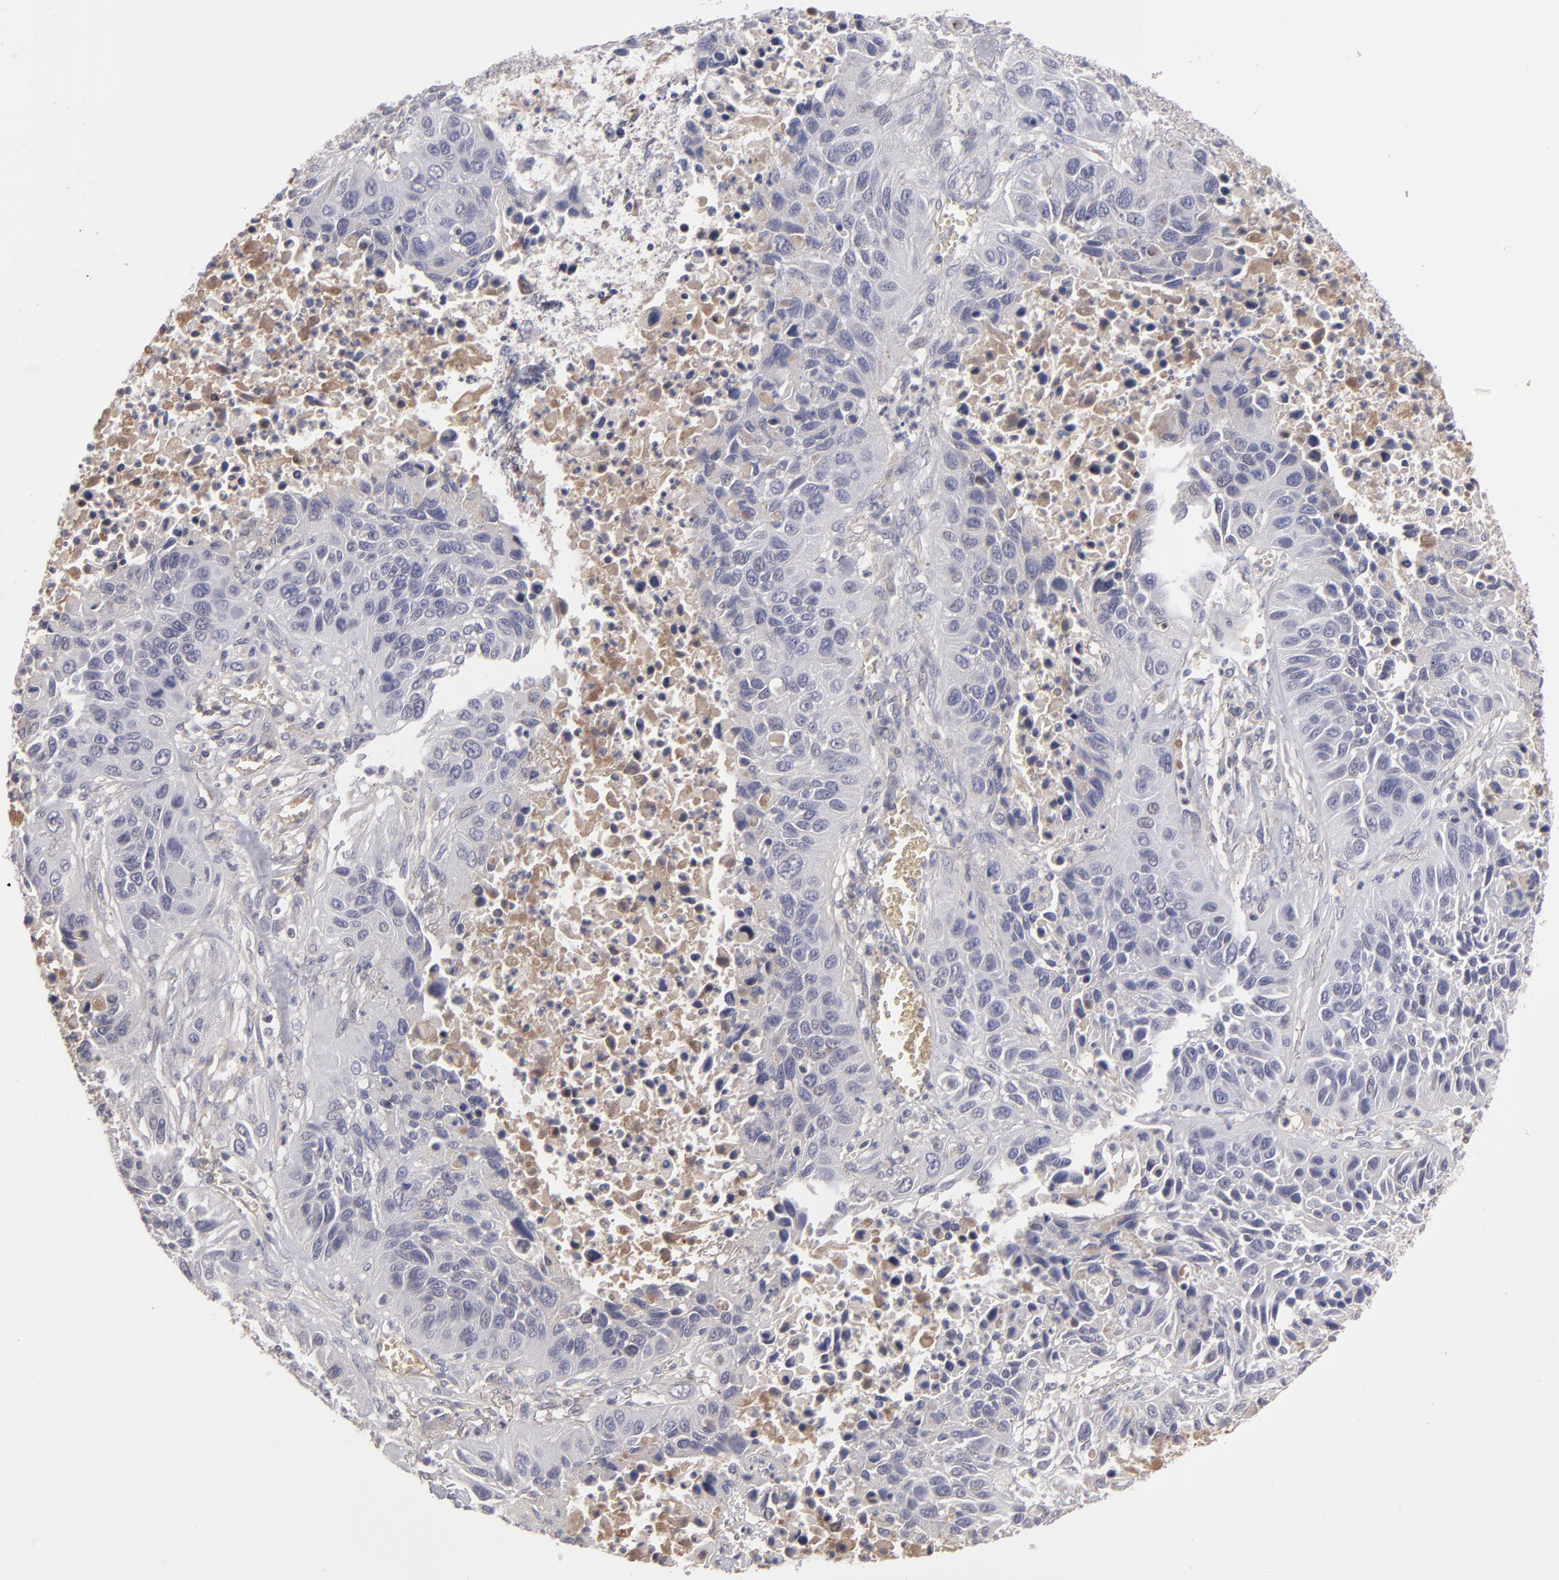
{"staining": {"intensity": "negative", "quantity": "none", "location": "none"}, "tissue": "lung cancer", "cell_type": "Tumor cells", "image_type": "cancer", "snomed": [{"axis": "morphology", "description": "Squamous cell carcinoma, NOS"}, {"axis": "topography", "description": "Lung"}], "caption": "An IHC micrograph of lung squamous cell carcinoma is shown. There is no staining in tumor cells of lung squamous cell carcinoma. (Immunohistochemistry (ihc), brightfield microscopy, high magnification).", "gene": "ITIH4", "patient": {"sex": "female", "age": 76}}